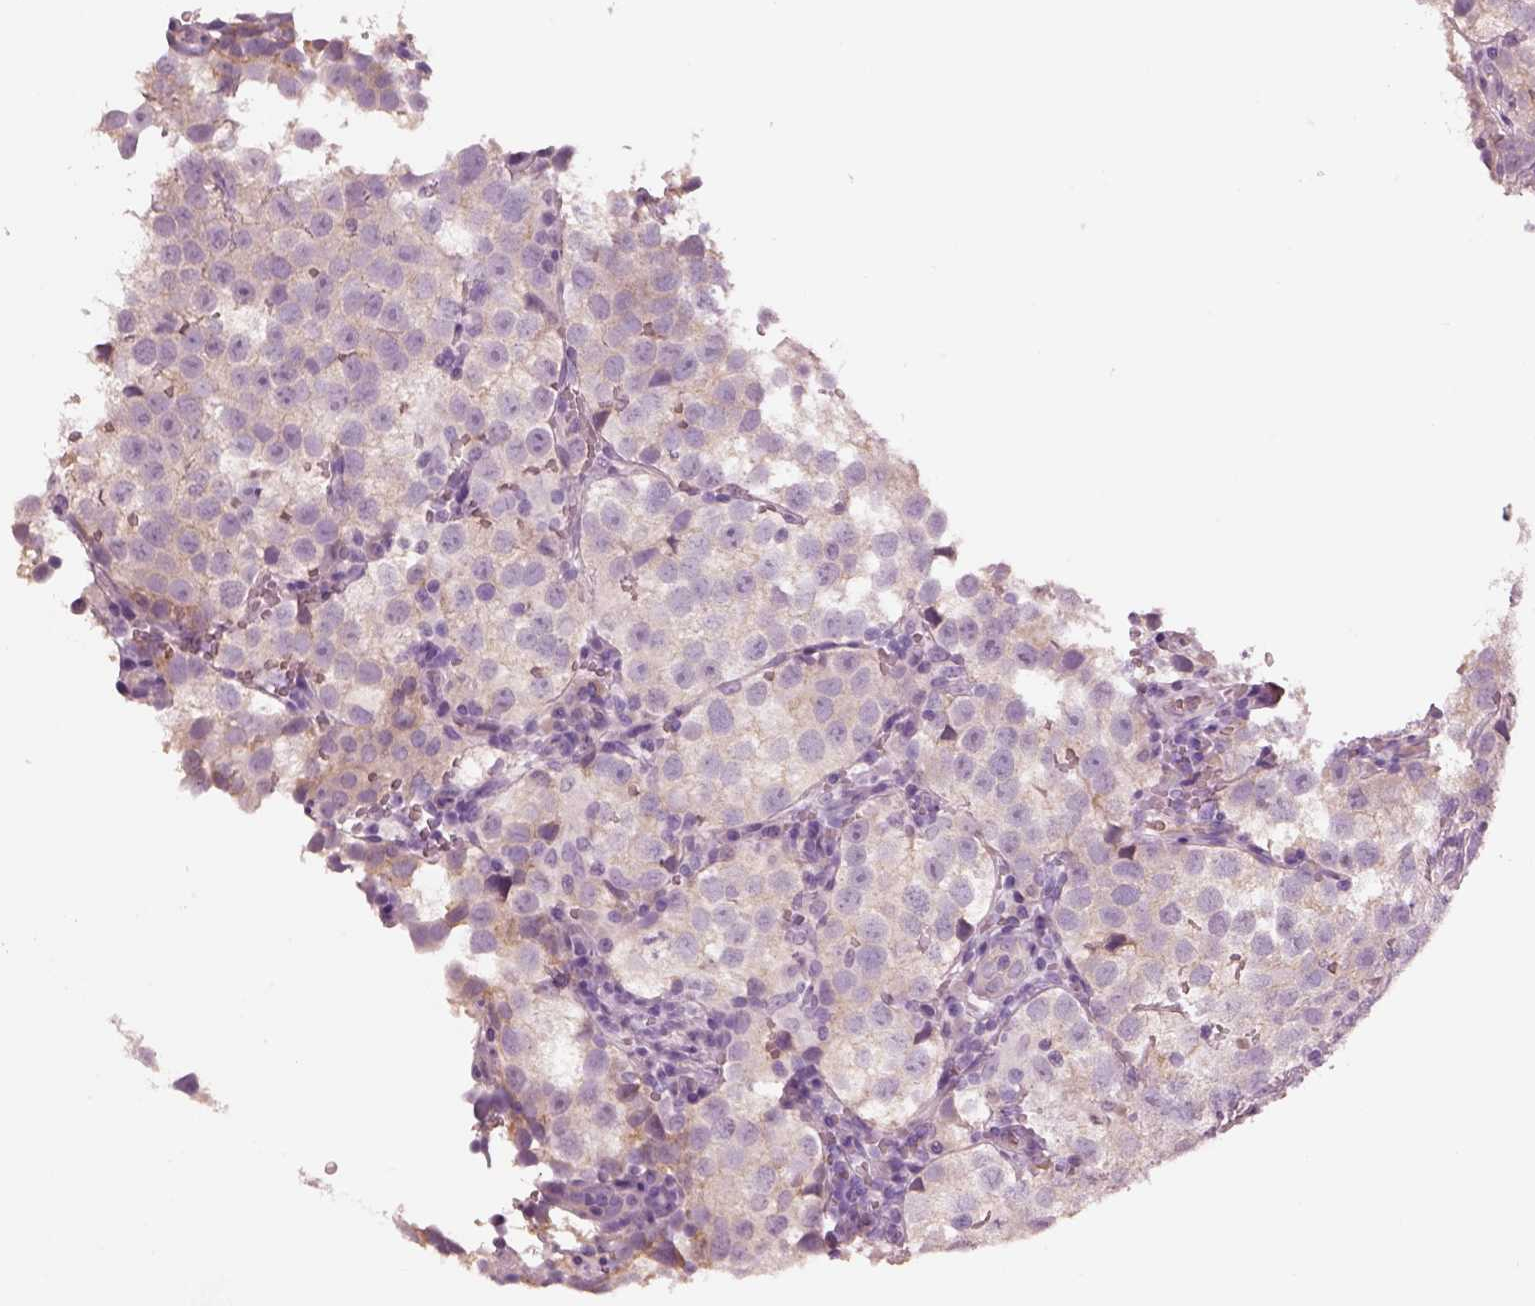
{"staining": {"intensity": "negative", "quantity": "none", "location": "none"}, "tissue": "testis cancer", "cell_type": "Tumor cells", "image_type": "cancer", "snomed": [{"axis": "morphology", "description": "Seminoma, NOS"}, {"axis": "topography", "description": "Testis"}], "caption": "Immunohistochemical staining of testis cancer (seminoma) shows no significant staining in tumor cells.", "gene": "IGLL1", "patient": {"sex": "male", "age": 37}}